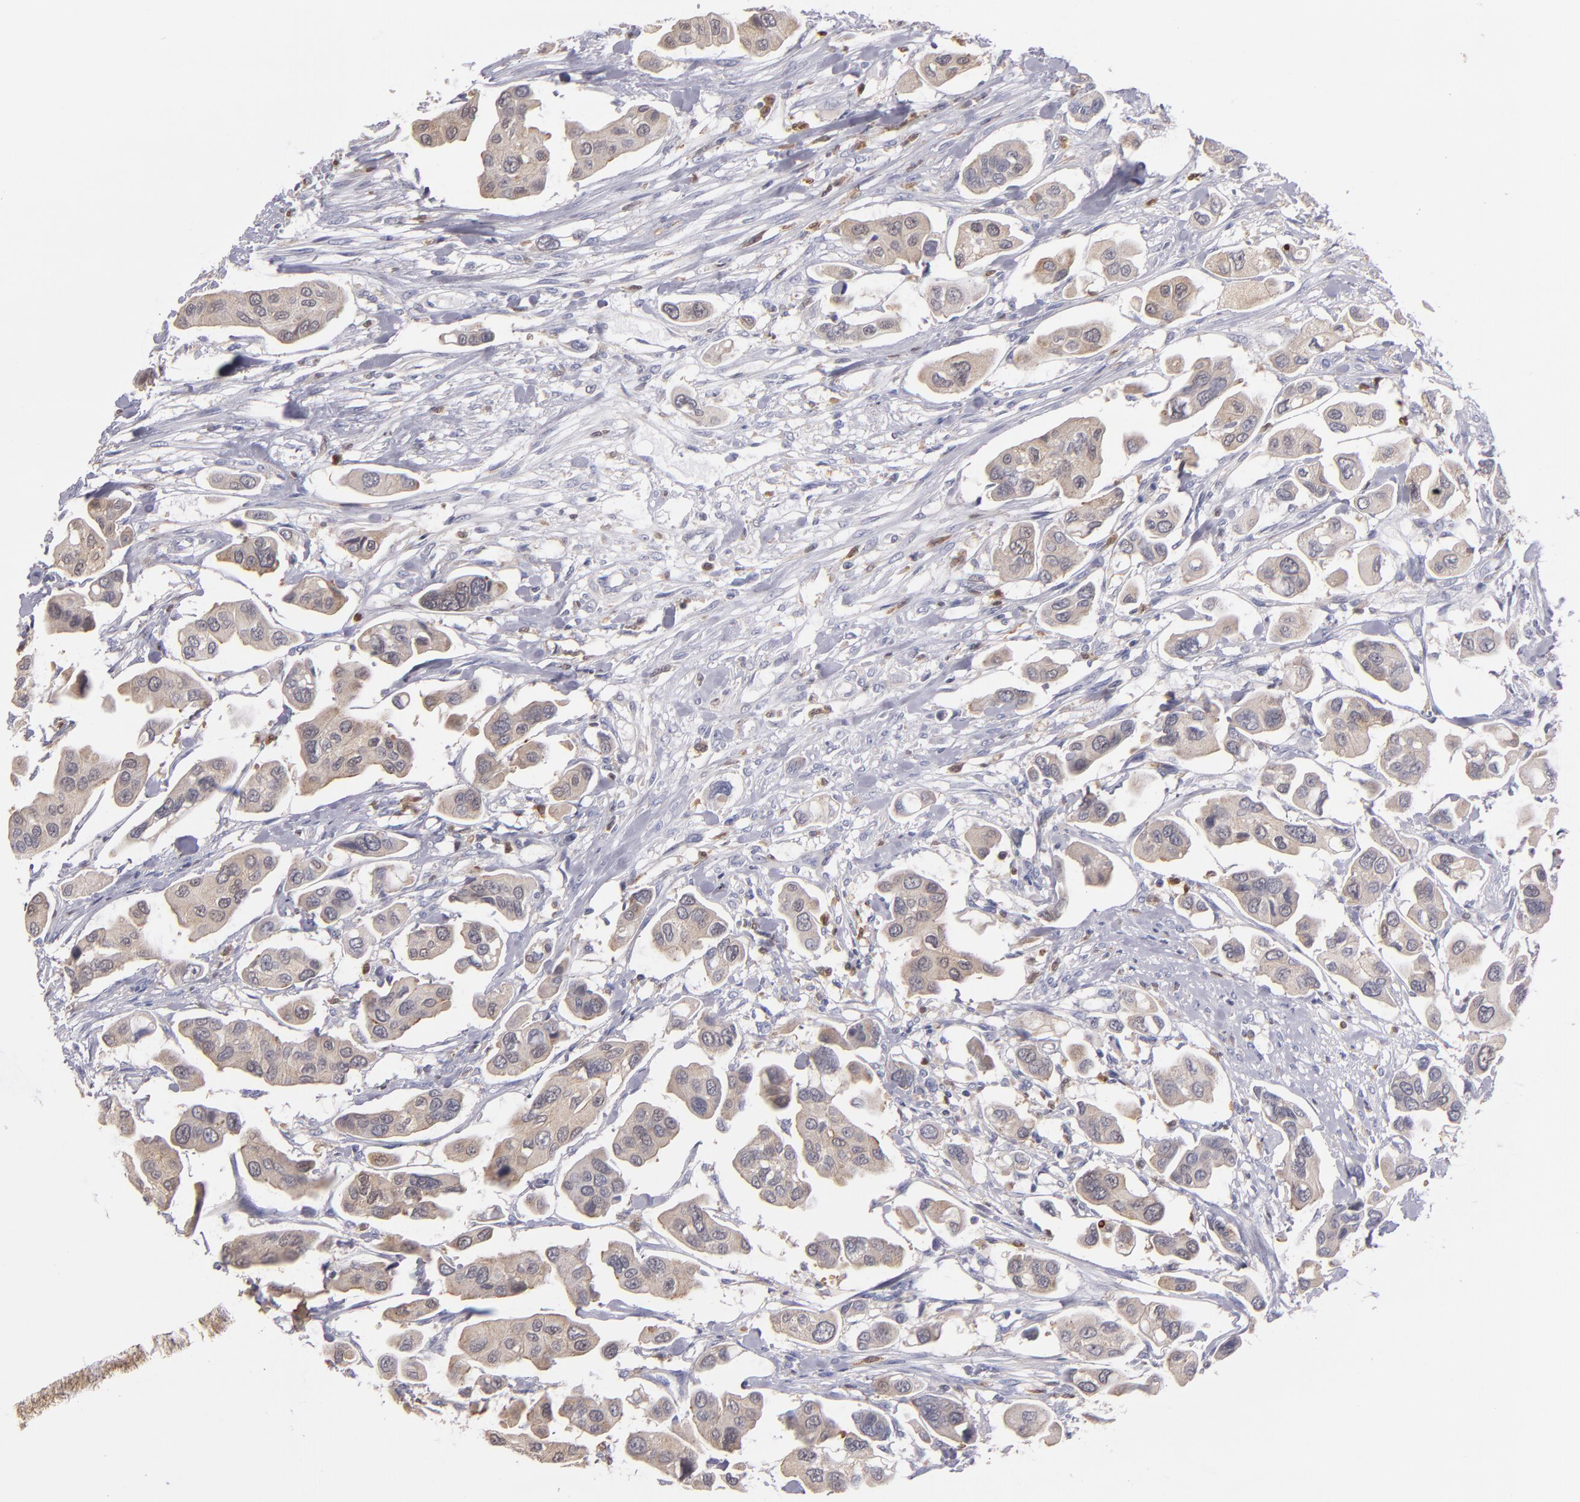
{"staining": {"intensity": "weak", "quantity": ">75%", "location": "cytoplasmic/membranous"}, "tissue": "urothelial cancer", "cell_type": "Tumor cells", "image_type": "cancer", "snomed": [{"axis": "morphology", "description": "Adenocarcinoma, NOS"}, {"axis": "topography", "description": "Urinary bladder"}], "caption": "Immunohistochemistry (IHC) (DAB (3,3'-diaminobenzidine)) staining of urothelial cancer exhibits weak cytoplasmic/membranous protein staining in about >75% of tumor cells. The protein of interest is shown in brown color, while the nuclei are stained blue.", "gene": "PRKCD", "patient": {"sex": "male", "age": 61}}